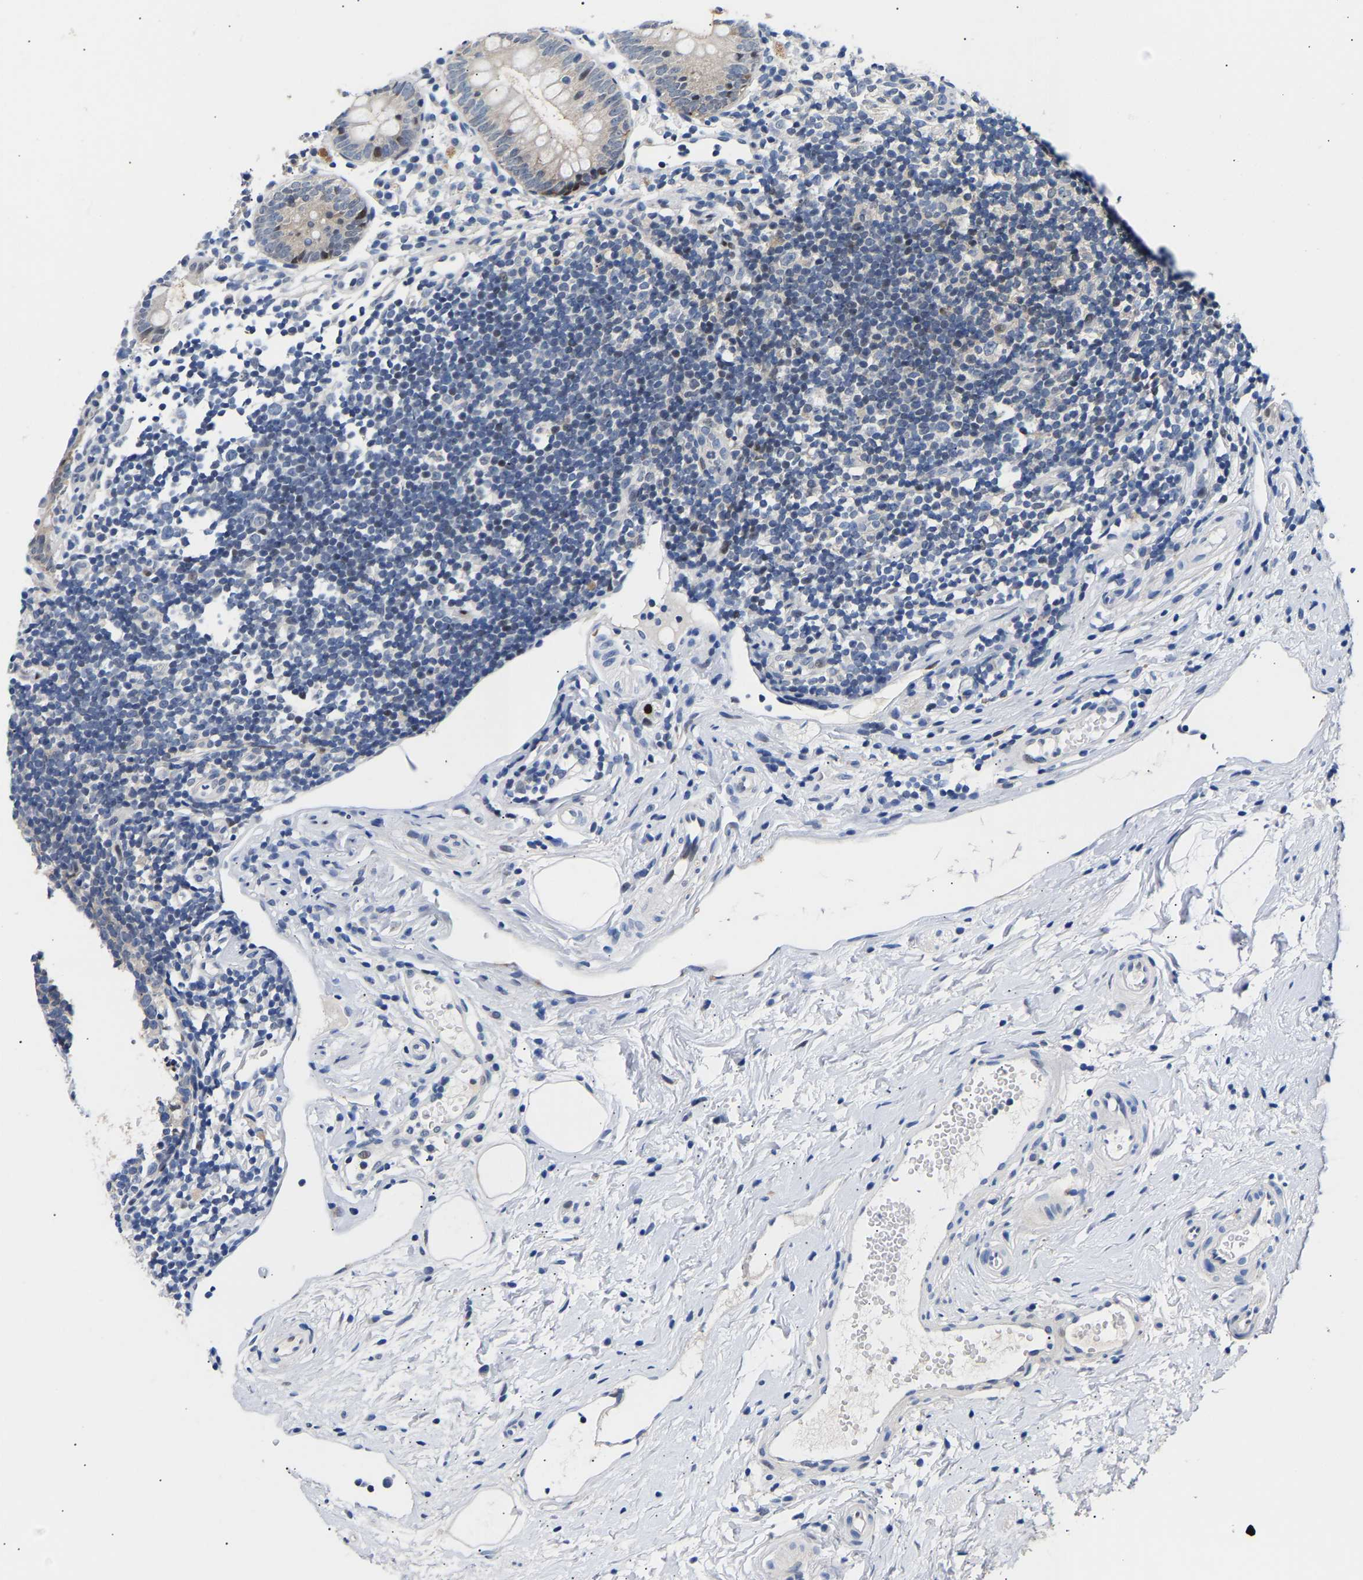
{"staining": {"intensity": "moderate", "quantity": "<25%", "location": "nuclear"}, "tissue": "appendix", "cell_type": "Glandular cells", "image_type": "normal", "snomed": [{"axis": "morphology", "description": "Normal tissue, NOS"}, {"axis": "topography", "description": "Appendix"}], "caption": "Immunohistochemical staining of unremarkable appendix exhibits low levels of moderate nuclear positivity in approximately <25% of glandular cells.", "gene": "PTRHD1", "patient": {"sex": "female", "age": 20}}